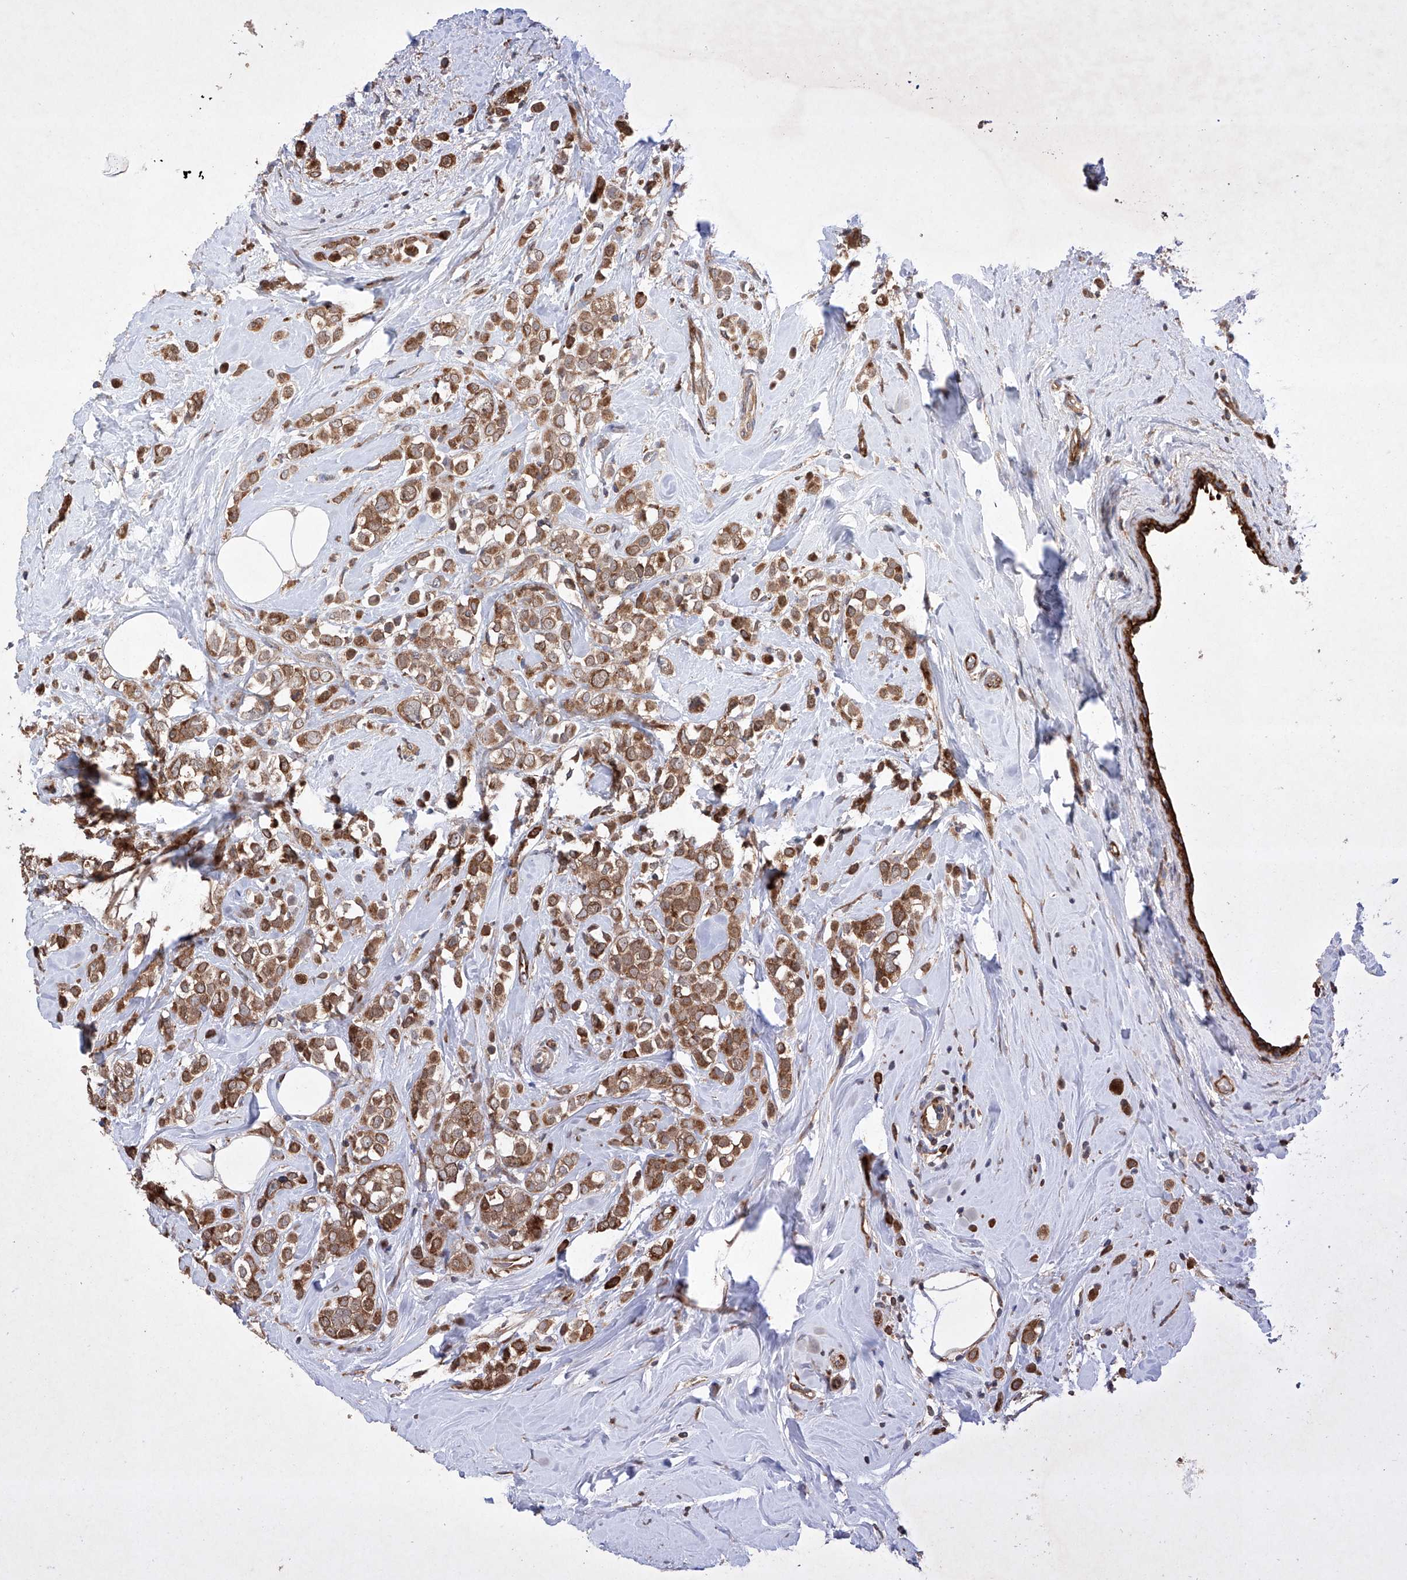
{"staining": {"intensity": "moderate", "quantity": ">75%", "location": "cytoplasmic/membranous"}, "tissue": "breast cancer", "cell_type": "Tumor cells", "image_type": "cancer", "snomed": [{"axis": "morphology", "description": "Lobular carcinoma"}, {"axis": "topography", "description": "Breast"}], "caption": "Lobular carcinoma (breast) stained with a protein marker displays moderate staining in tumor cells.", "gene": "TIMM23", "patient": {"sex": "female", "age": 47}}